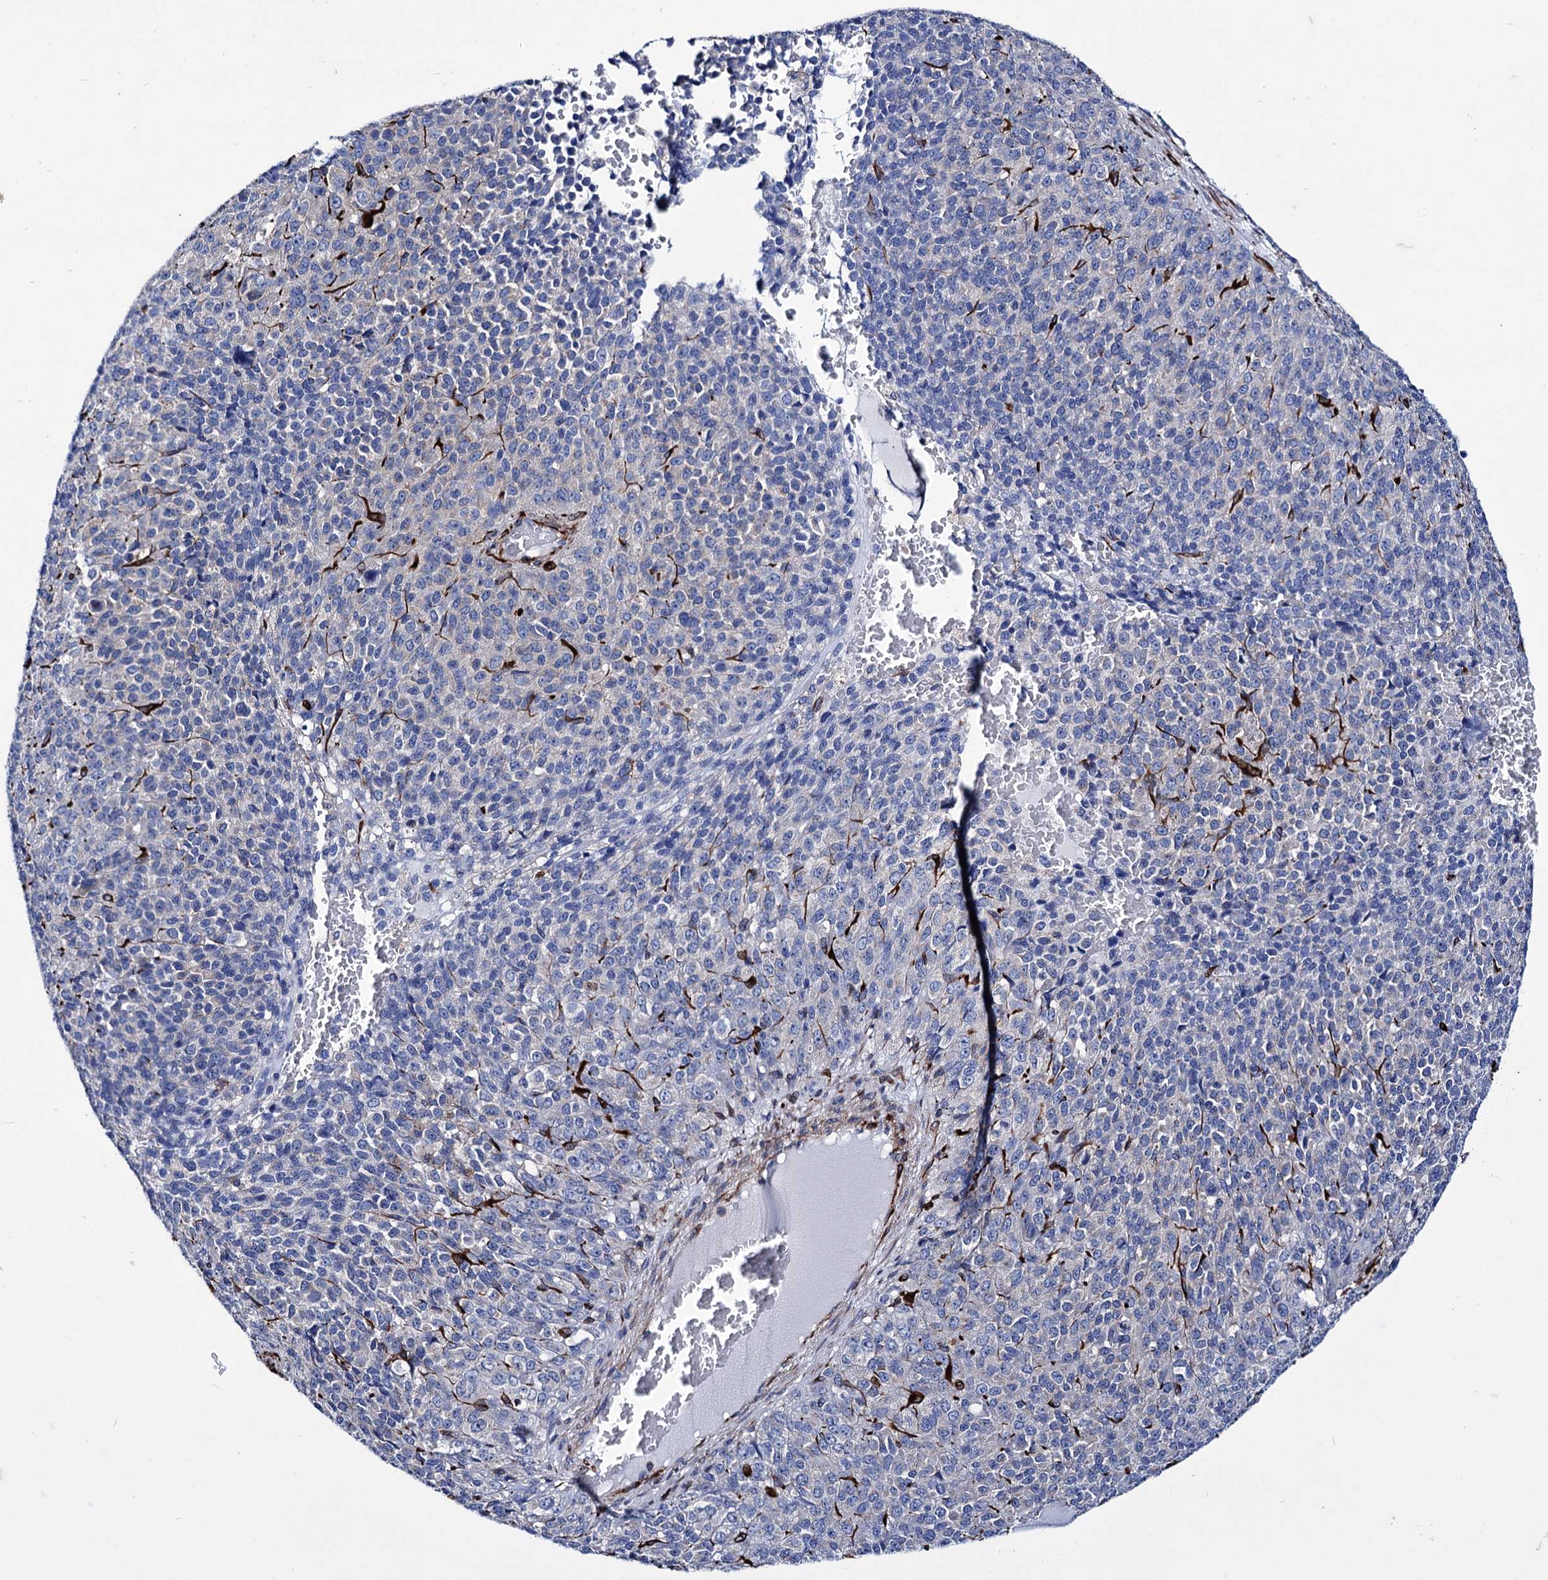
{"staining": {"intensity": "negative", "quantity": "none", "location": "none"}, "tissue": "melanoma", "cell_type": "Tumor cells", "image_type": "cancer", "snomed": [{"axis": "morphology", "description": "Malignant melanoma, Metastatic site"}, {"axis": "topography", "description": "Brain"}], "caption": "Immunohistochemistry (IHC) of human melanoma demonstrates no expression in tumor cells.", "gene": "AXL", "patient": {"sex": "female", "age": 56}}